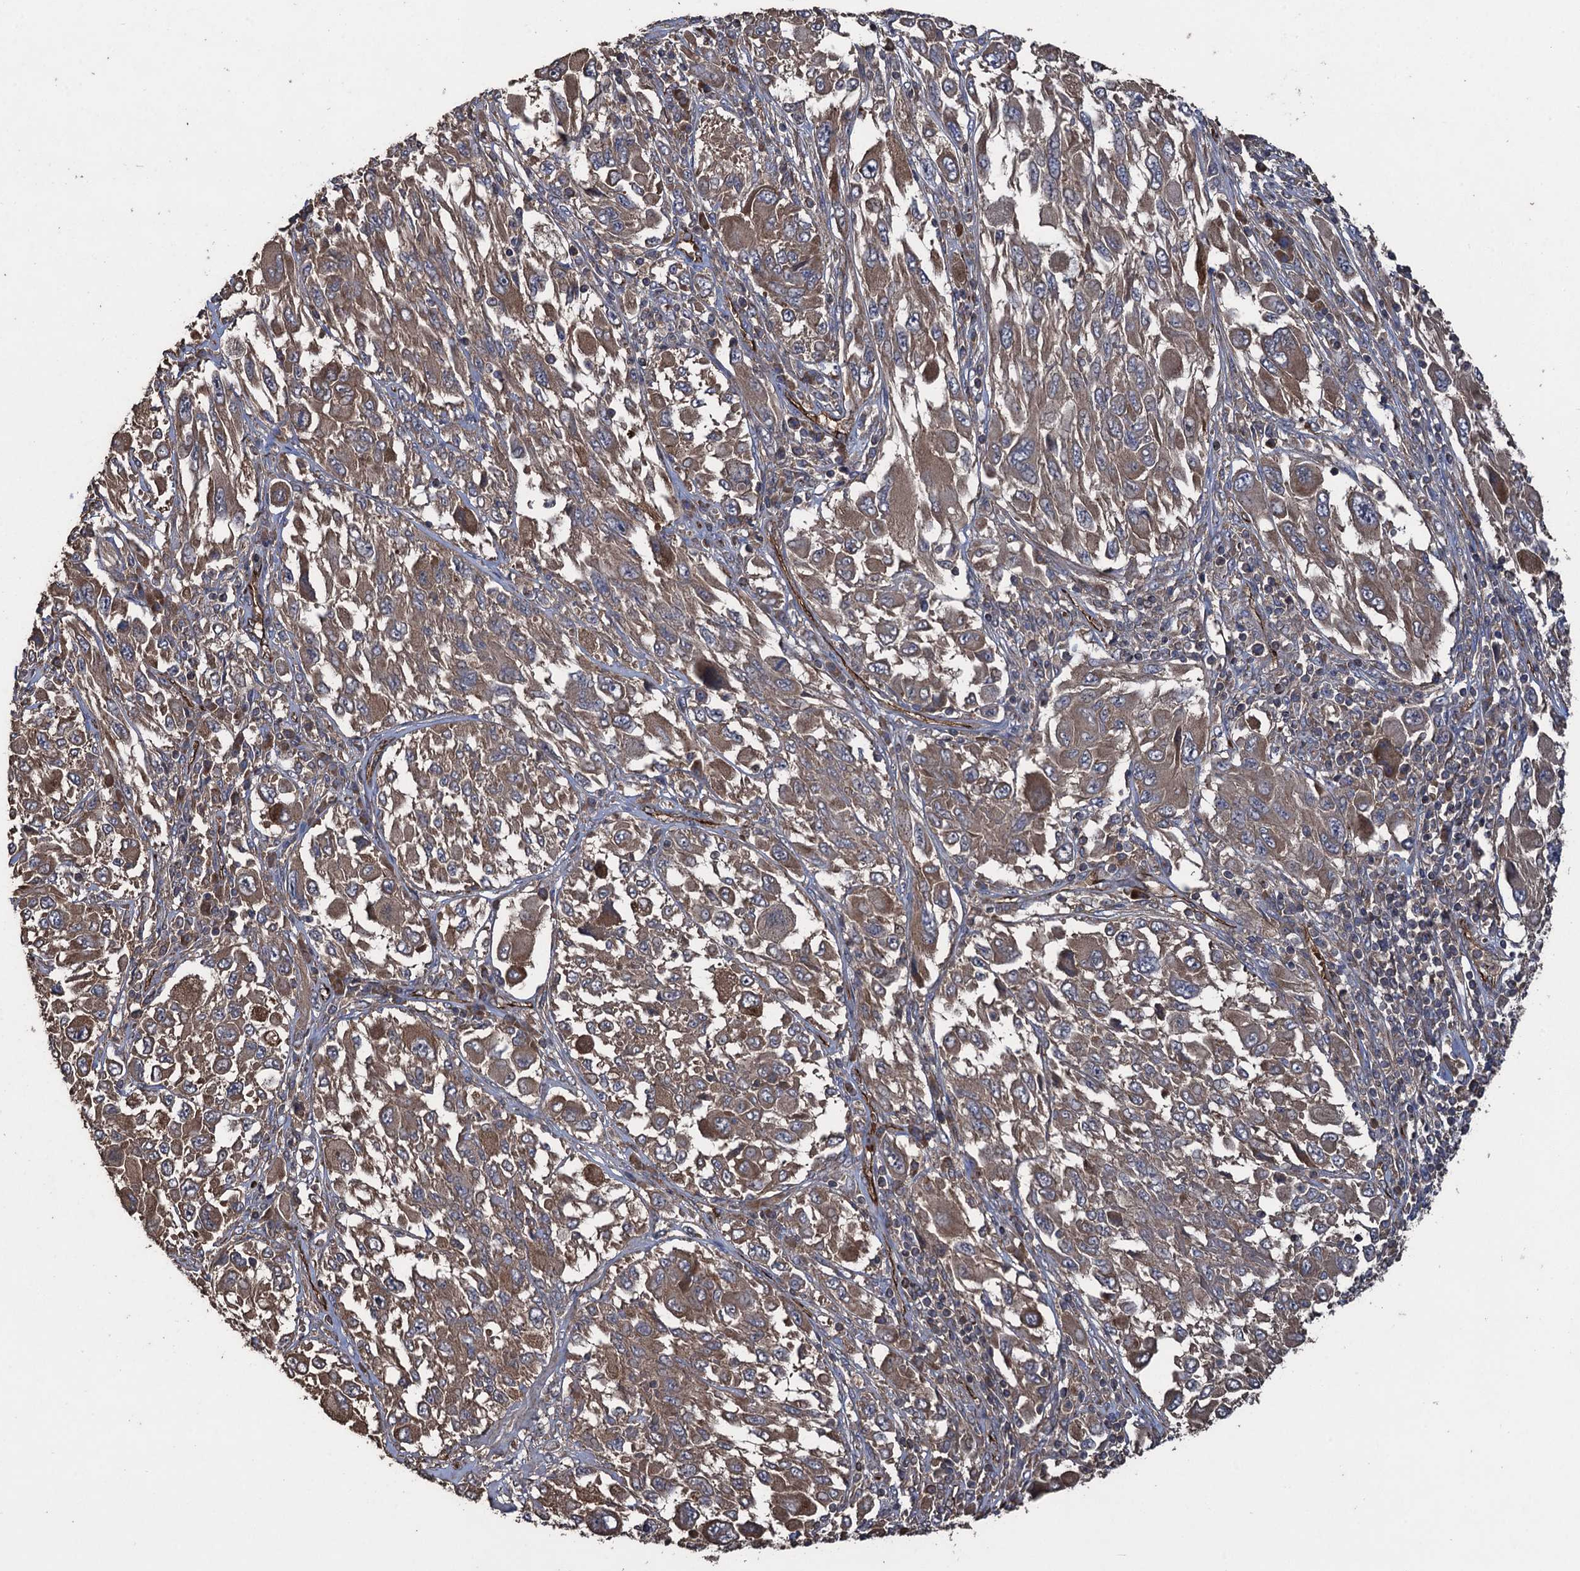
{"staining": {"intensity": "moderate", "quantity": ">75%", "location": "cytoplasmic/membranous"}, "tissue": "melanoma", "cell_type": "Tumor cells", "image_type": "cancer", "snomed": [{"axis": "morphology", "description": "Malignant melanoma, NOS"}, {"axis": "topography", "description": "Skin"}], "caption": "IHC of human melanoma demonstrates medium levels of moderate cytoplasmic/membranous expression in approximately >75% of tumor cells.", "gene": "TXNDC11", "patient": {"sex": "female", "age": 91}}